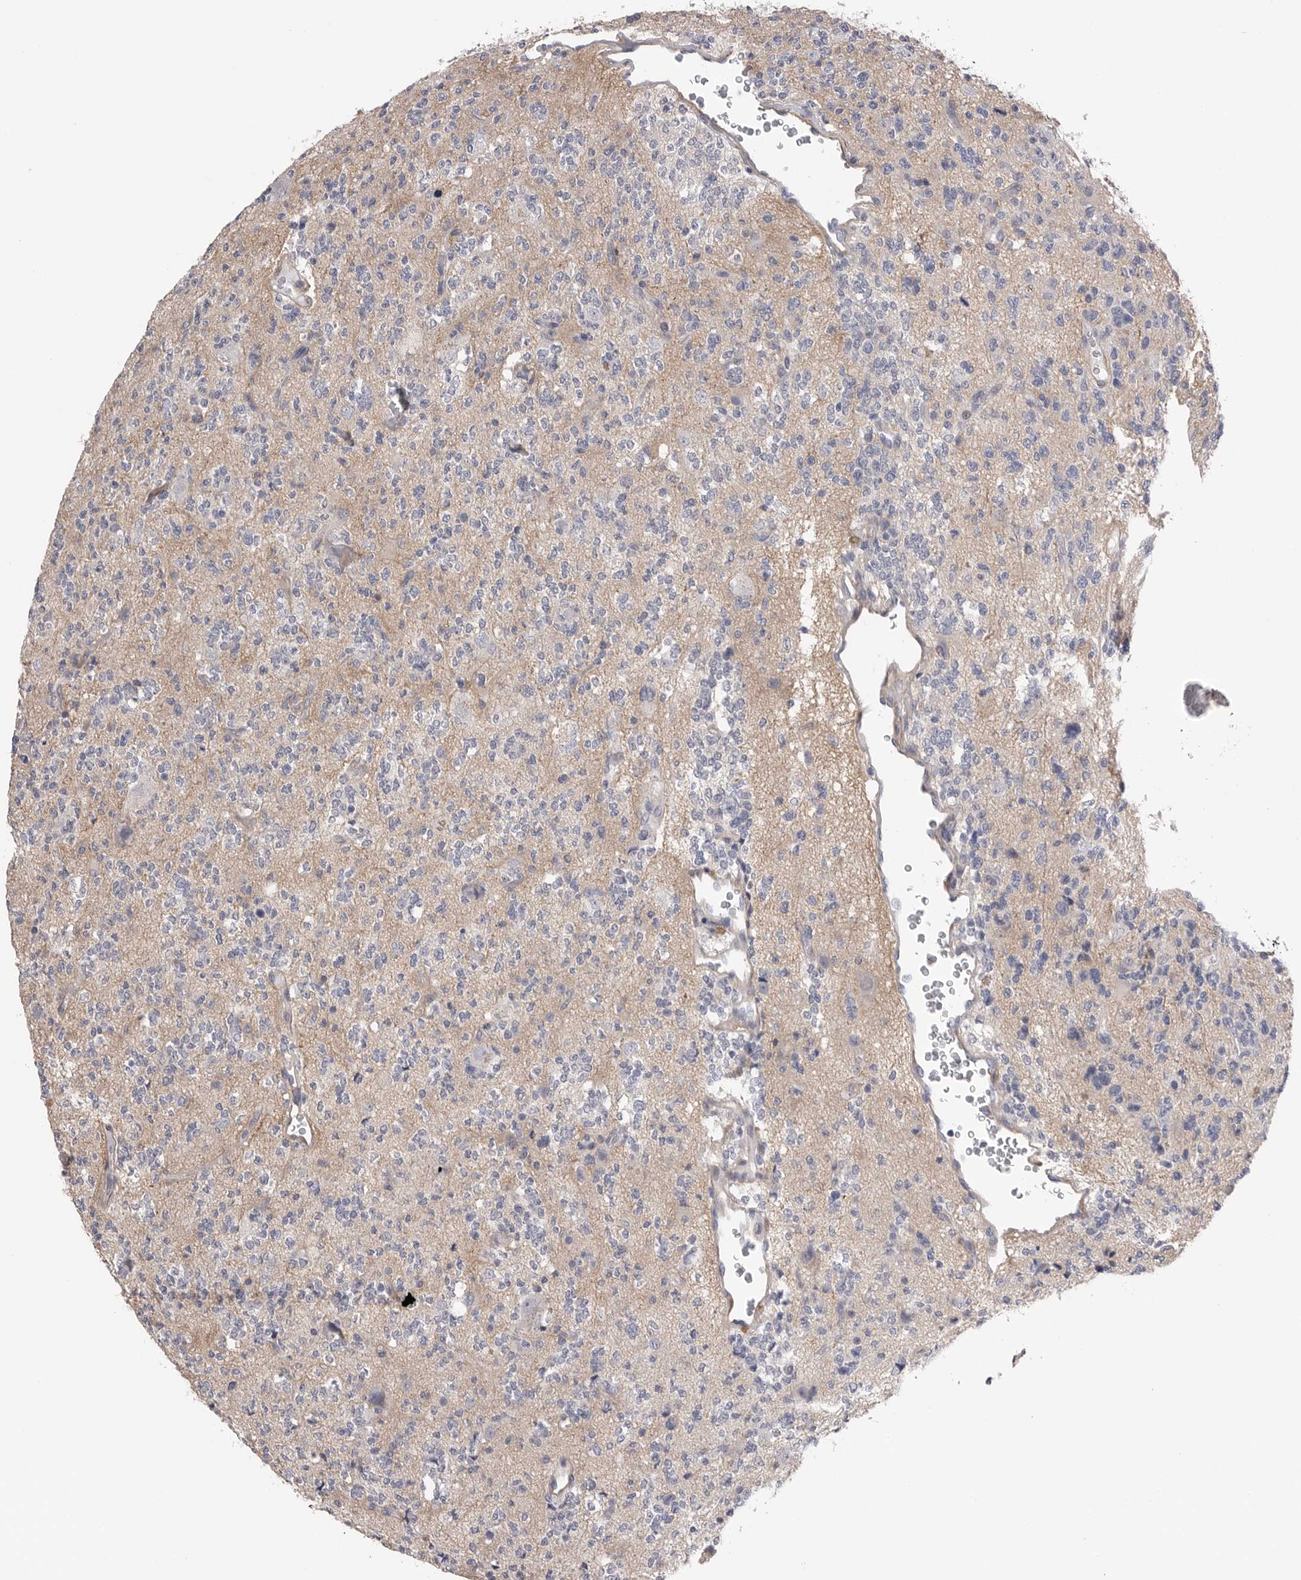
{"staining": {"intensity": "negative", "quantity": "none", "location": "none"}, "tissue": "glioma", "cell_type": "Tumor cells", "image_type": "cancer", "snomed": [{"axis": "morphology", "description": "Glioma, malignant, High grade"}, {"axis": "topography", "description": "Brain"}], "caption": "Glioma was stained to show a protein in brown. There is no significant positivity in tumor cells. (DAB immunohistochemistry with hematoxylin counter stain).", "gene": "AKAP12", "patient": {"sex": "female", "age": 62}}